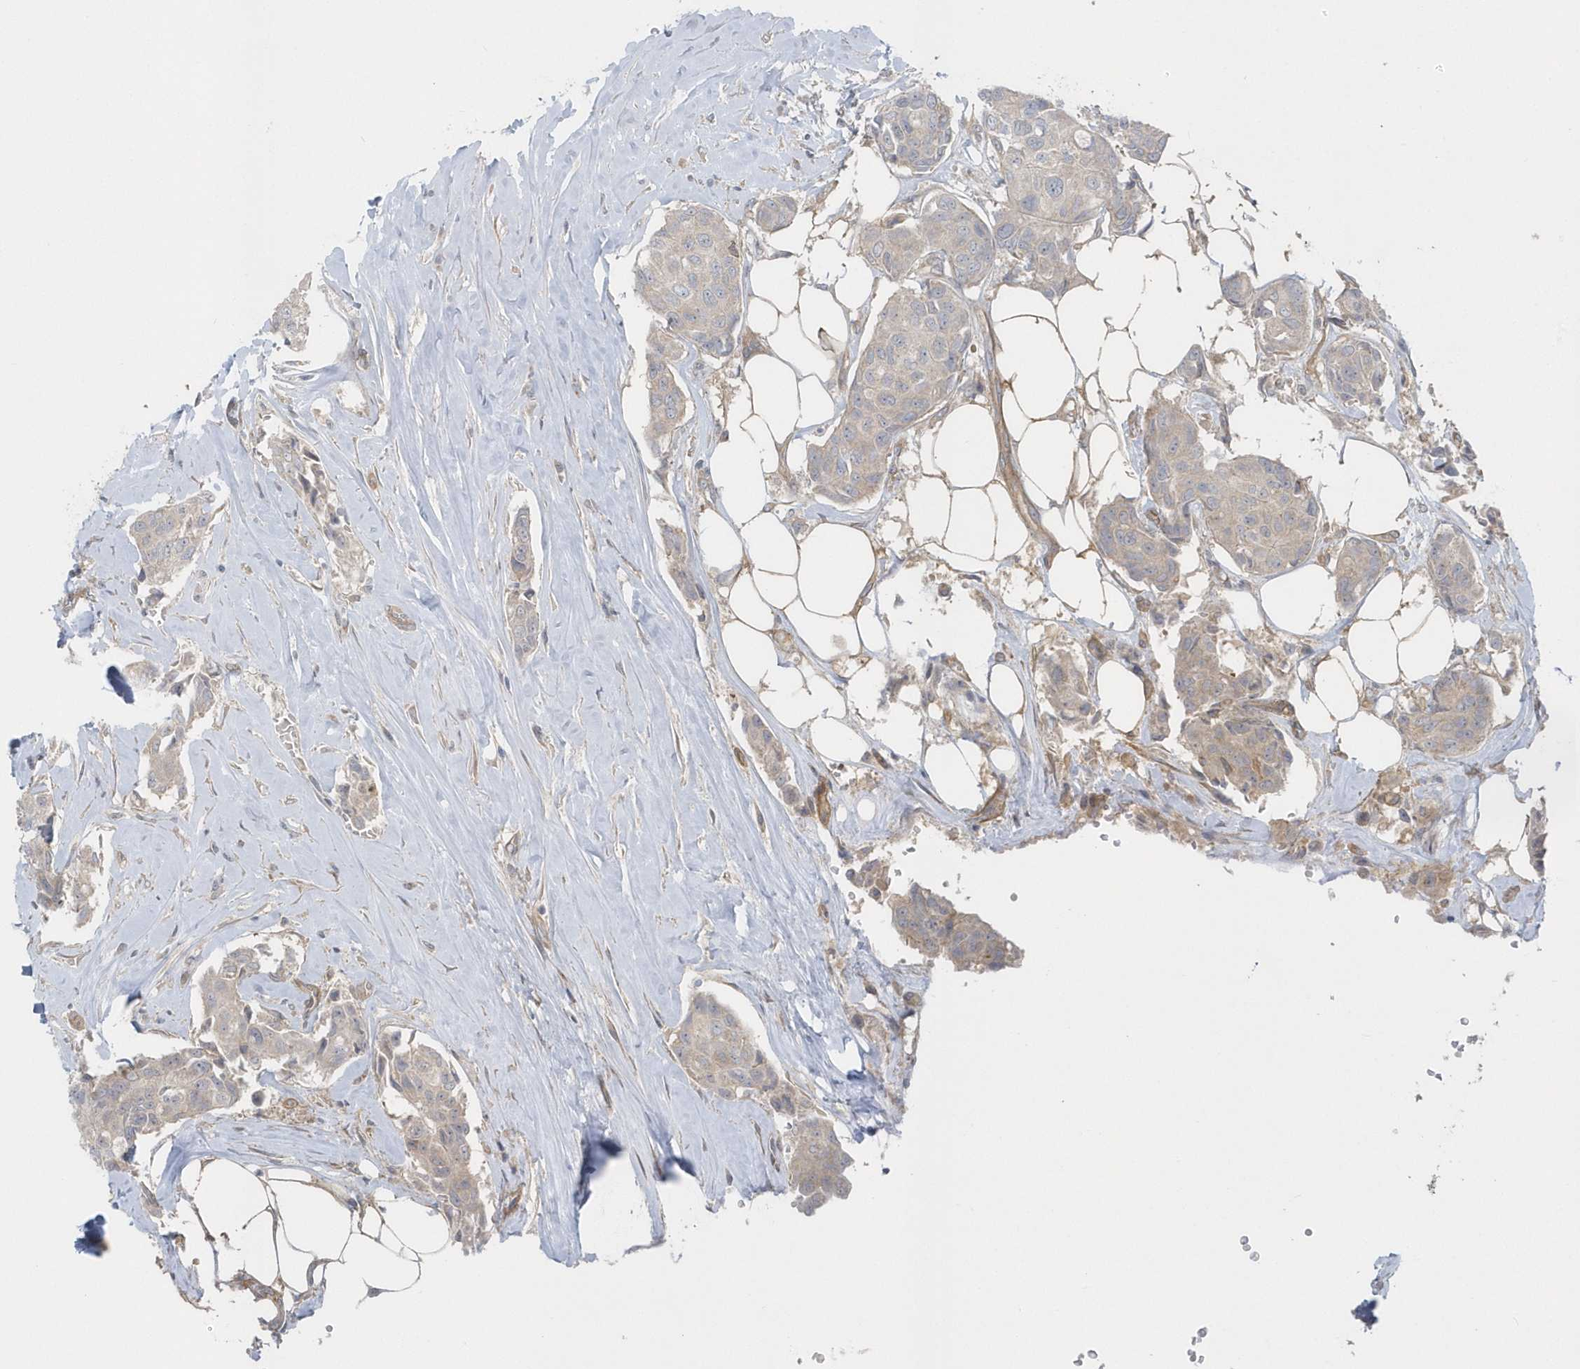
{"staining": {"intensity": "weak", "quantity": "<25%", "location": "cytoplasmic/membranous"}, "tissue": "breast cancer", "cell_type": "Tumor cells", "image_type": "cancer", "snomed": [{"axis": "morphology", "description": "Duct carcinoma"}, {"axis": "topography", "description": "Breast"}], "caption": "Immunohistochemistry micrograph of neoplastic tissue: human breast cancer stained with DAB exhibits no significant protein expression in tumor cells.", "gene": "ACTR1A", "patient": {"sex": "female", "age": 80}}